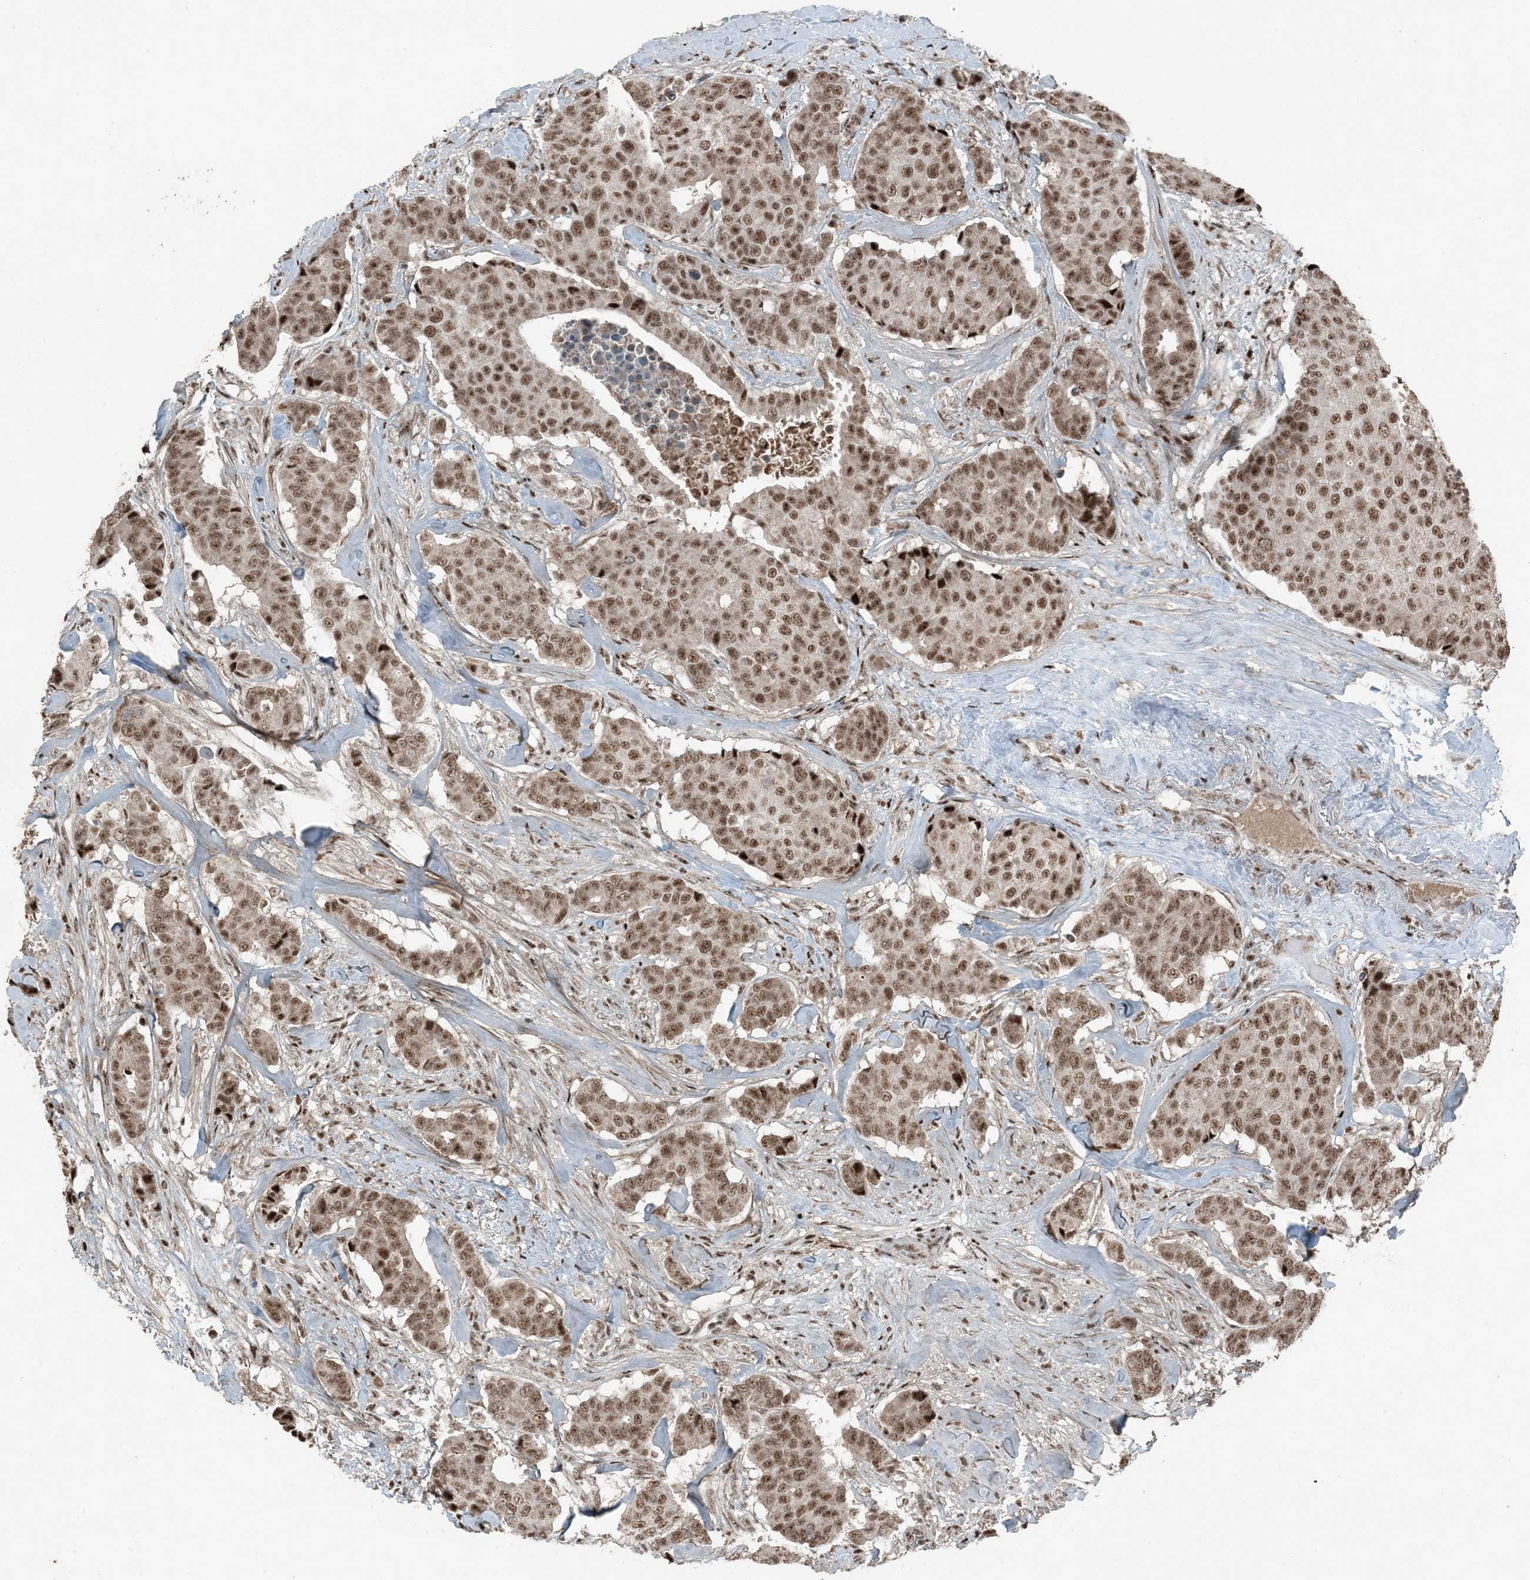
{"staining": {"intensity": "moderate", "quantity": ">75%", "location": "nuclear"}, "tissue": "breast cancer", "cell_type": "Tumor cells", "image_type": "cancer", "snomed": [{"axis": "morphology", "description": "Duct carcinoma"}, {"axis": "topography", "description": "Breast"}], "caption": "Immunohistochemical staining of human infiltrating ductal carcinoma (breast) displays medium levels of moderate nuclear positivity in about >75% of tumor cells. (DAB (3,3'-diaminobenzidine) IHC with brightfield microscopy, high magnification).", "gene": "TADA2B", "patient": {"sex": "female", "age": 75}}